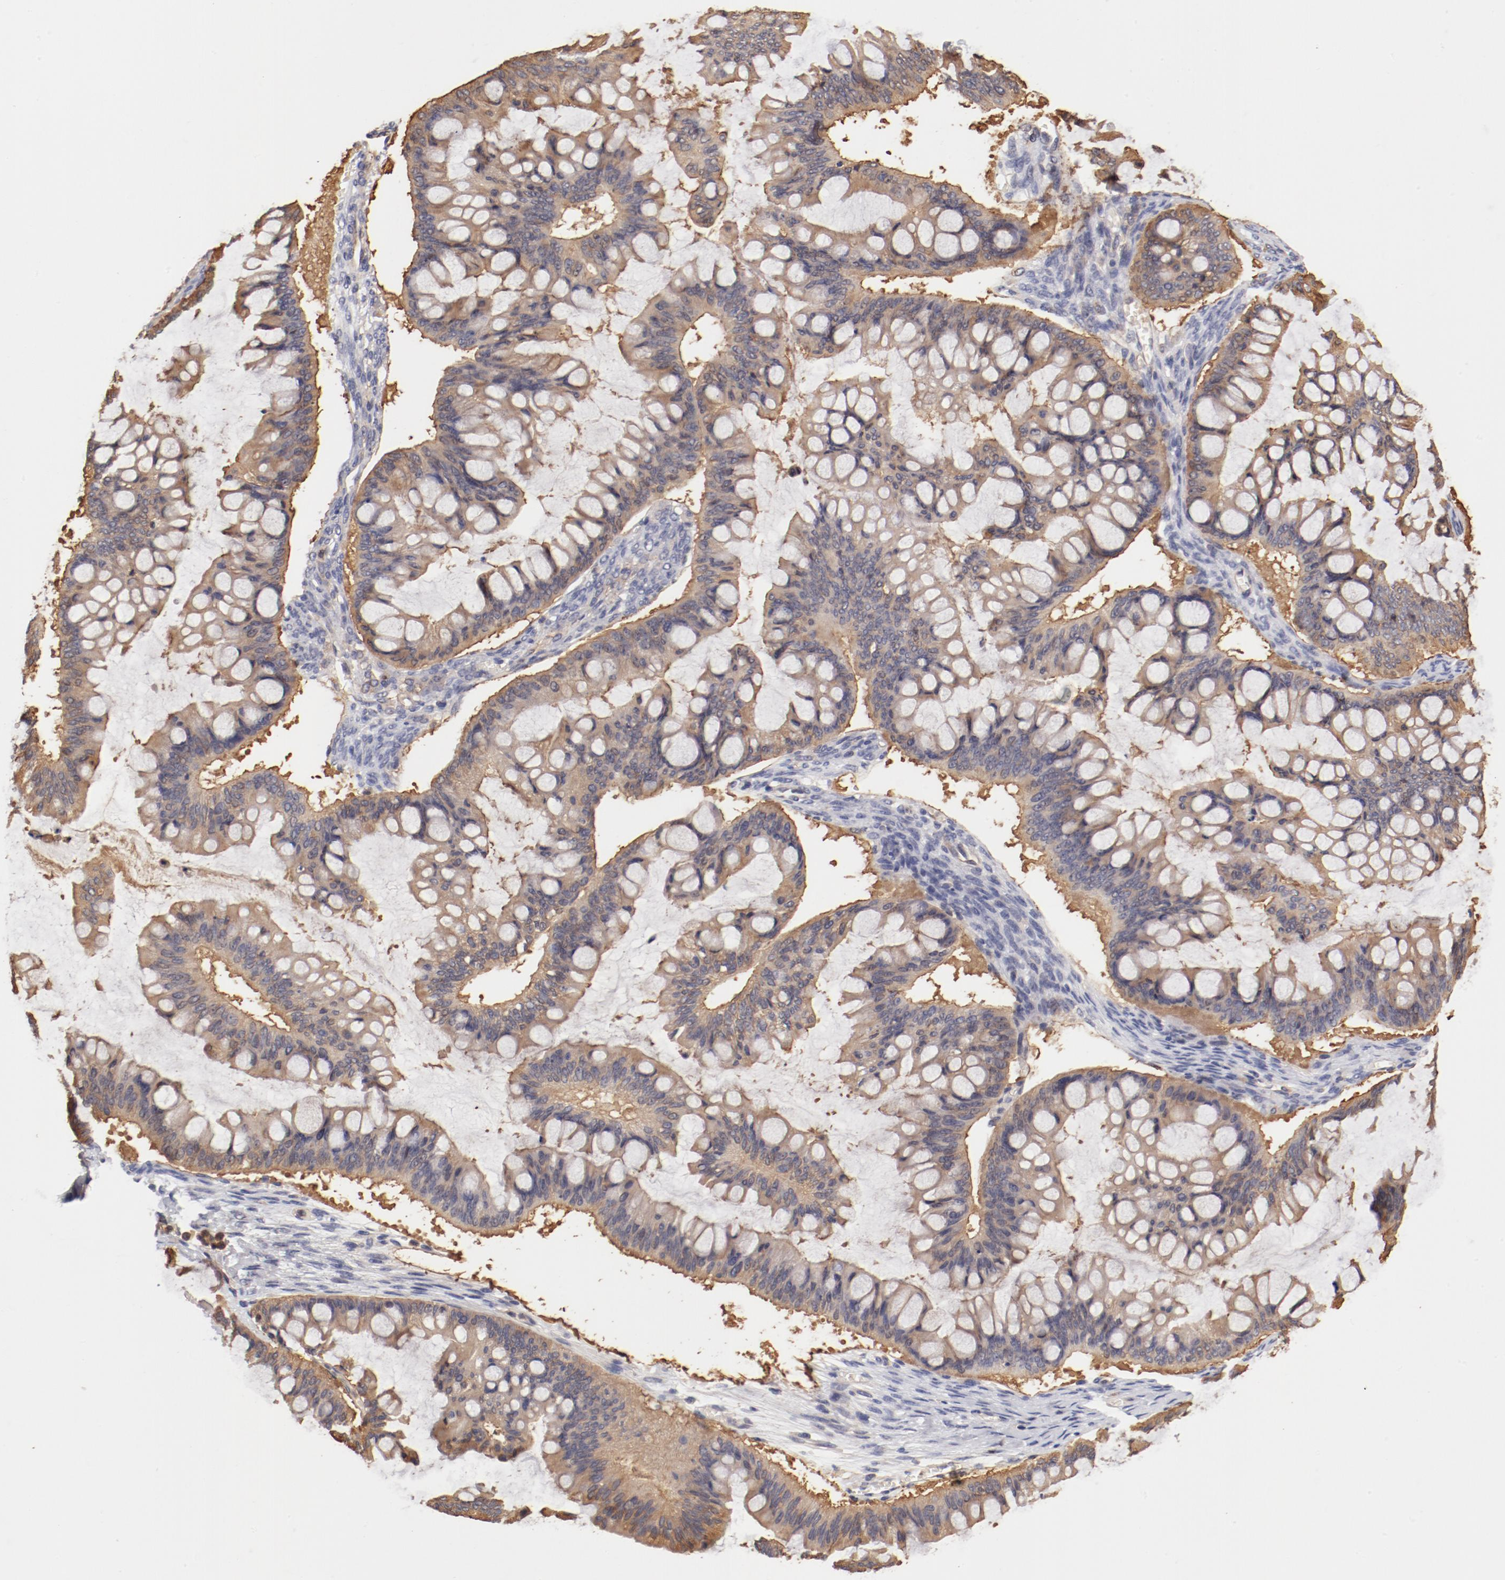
{"staining": {"intensity": "moderate", "quantity": "25%-75%", "location": "cytoplasmic/membranous"}, "tissue": "ovarian cancer", "cell_type": "Tumor cells", "image_type": "cancer", "snomed": [{"axis": "morphology", "description": "Cystadenocarcinoma, mucinous, NOS"}, {"axis": "topography", "description": "Ovary"}], "caption": "This is an image of IHC staining of ovarian cancer, which shows moderate expression in the cytoplasmic/membranous of tumor cells.", "gene": "FCMR", "patient": {"sex": "female", "age": 73}}